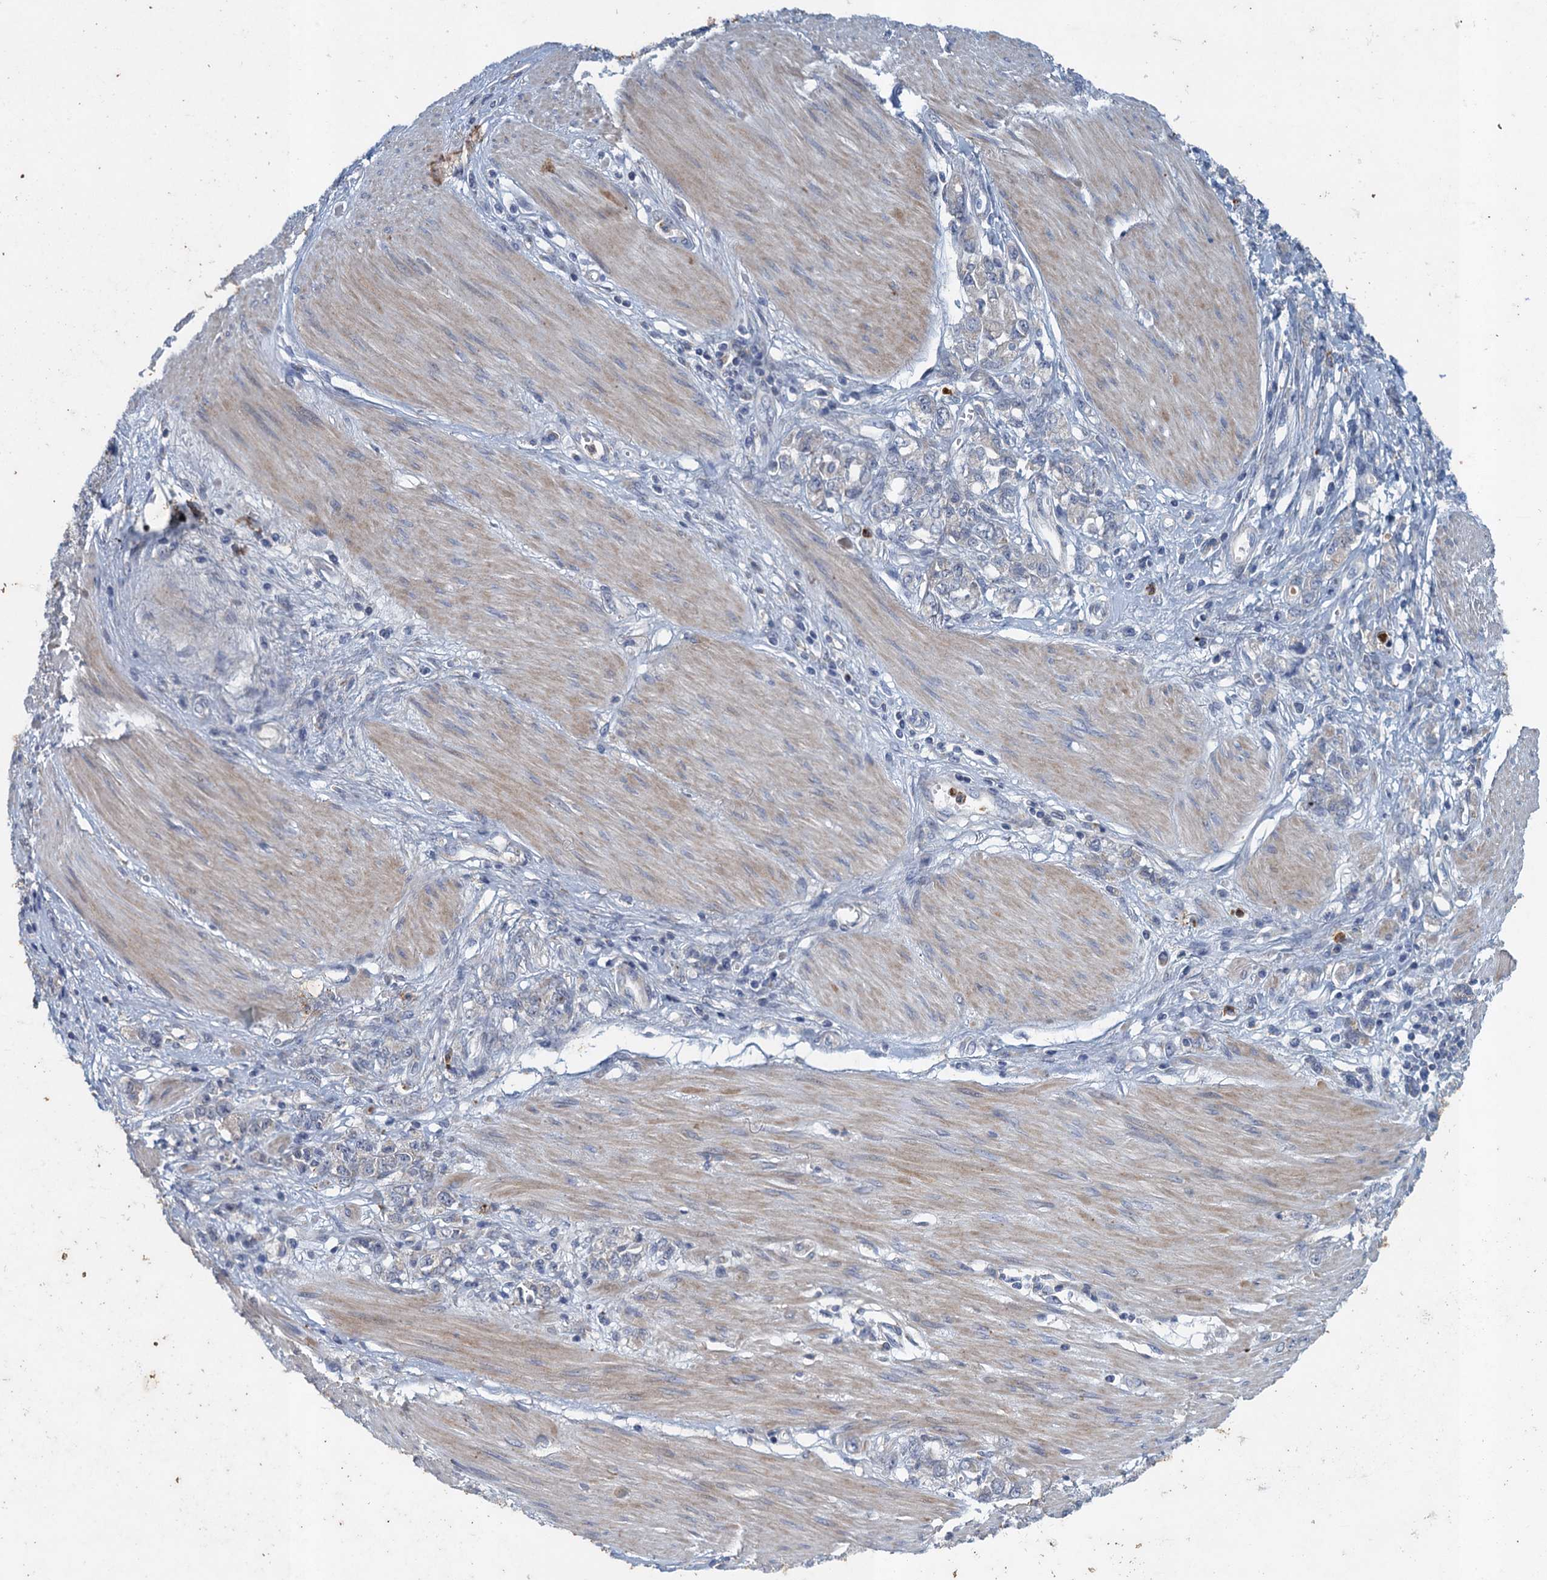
{"staining": {"intensity": "negative", "quantity": "none", "location": "none"}, "tissue": "stomach cancer", "cell_type": "Tumor cells", "image_type": "cancer", "snomed": [{"axis": "morphology", "description": "Adenocarcinoma, NOS"}, {"axis": "topography", "description": "Stomach"}], "caption": "High magnification brightfield microscopy of stomach cancer (adenocarcinoma) stained with DAB (brown) and counterstained with hematoxylin (blue): tumor cells show no significant positivity.", "gene": "TPCN1", "patient": {"sex": "female", "age": 76}}